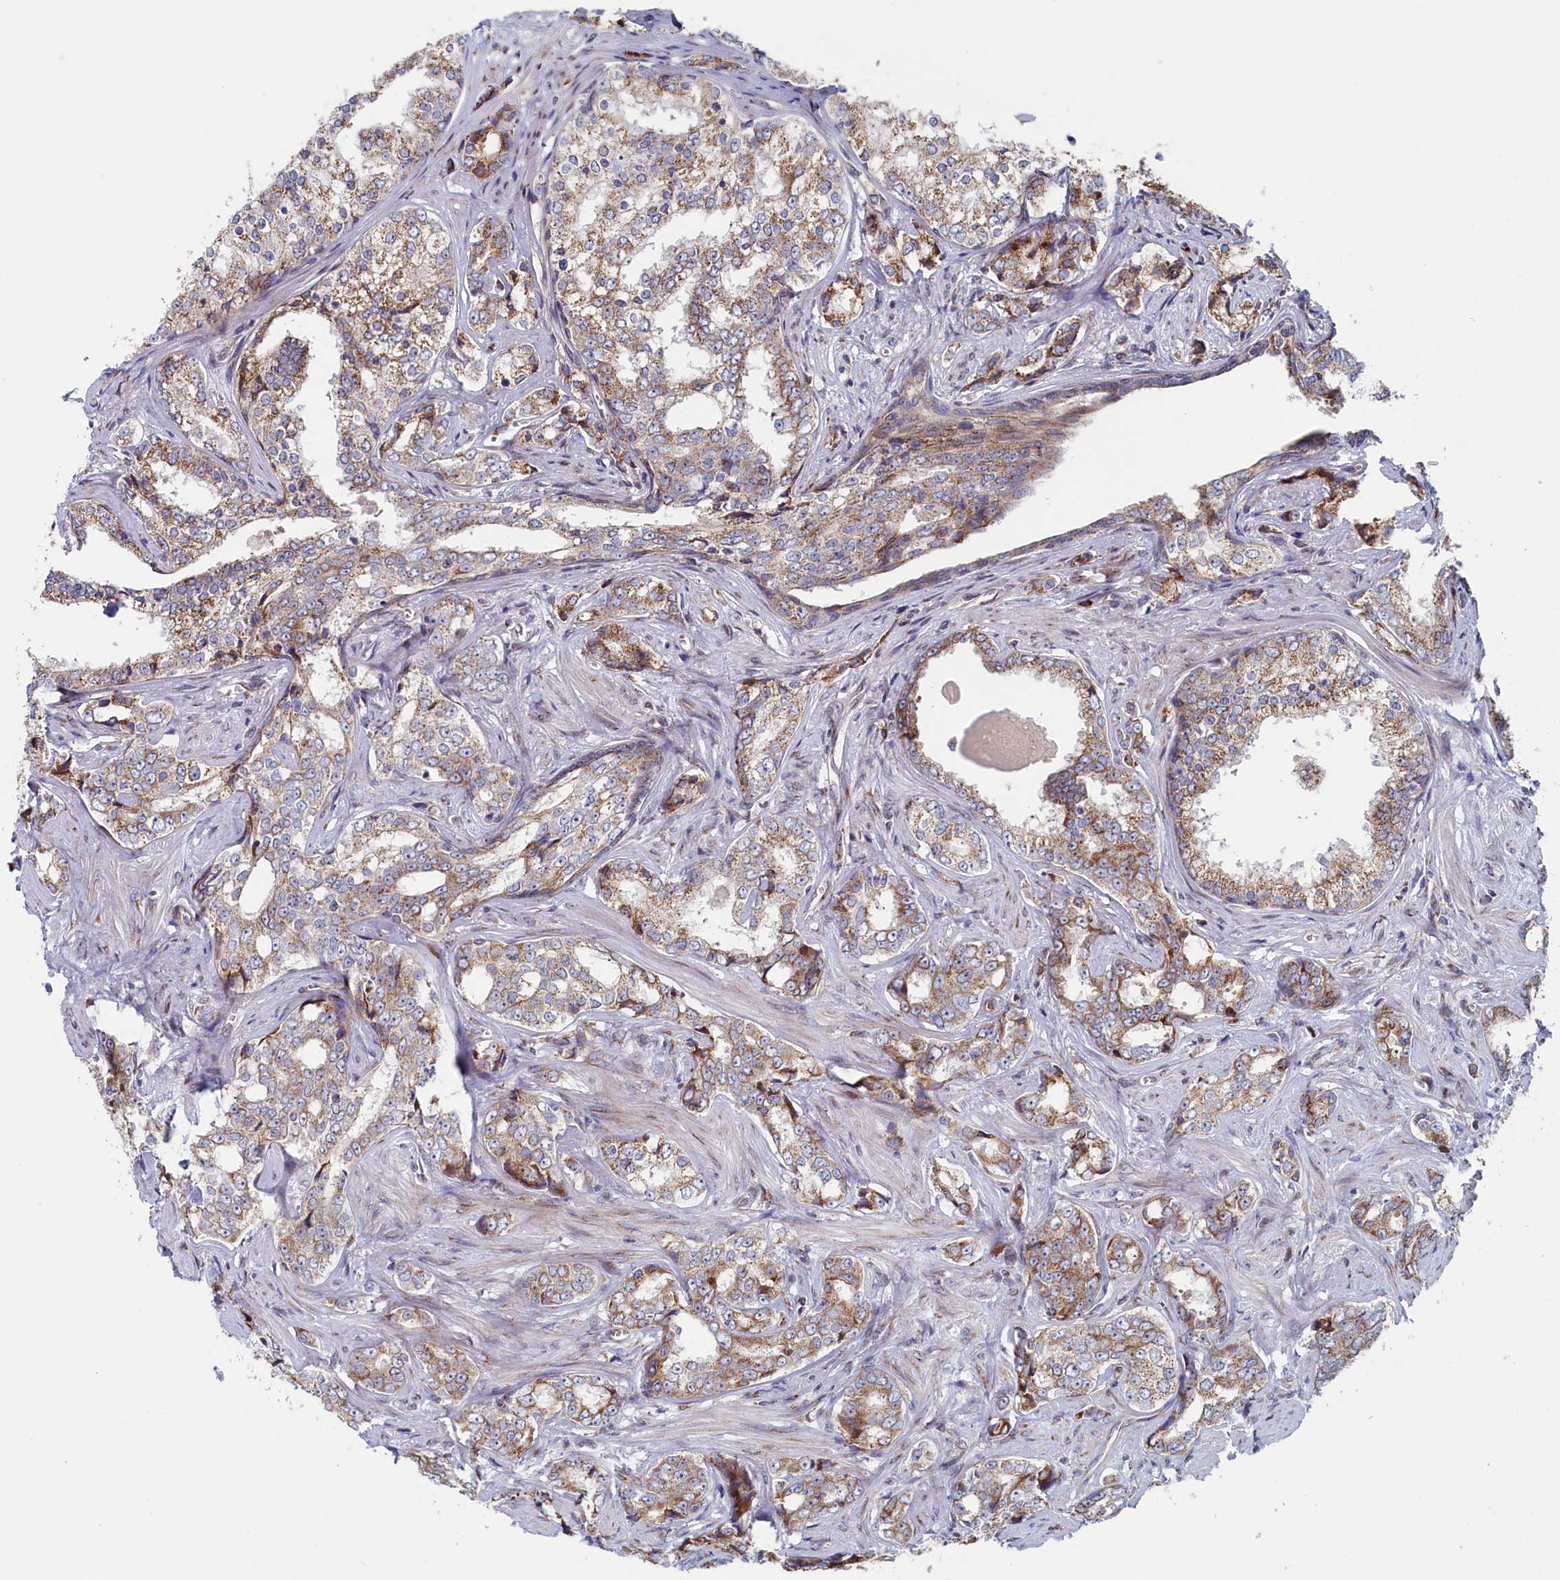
{"staining": {"intensity": "weak", "quantity": ">75%", "location": "cytoplasmic/membranous"}, "tissue": "prostate cancer", "cell_type": "Tumor cells", "image_type": "cancer", "snomed": [{"axis": "morphology", "description": "Adenocarcinoma, High grade"}, {"axis": "topography", "description": "Prostate"}], "caption": "A brown stain labels weak cytoplasmic/membranous staining of a protein in adenocarcinoma (high-grade) (prostate) tumor cells.", "gene": "MTFMT", "patient": {"sex": "male", "age": 66}}